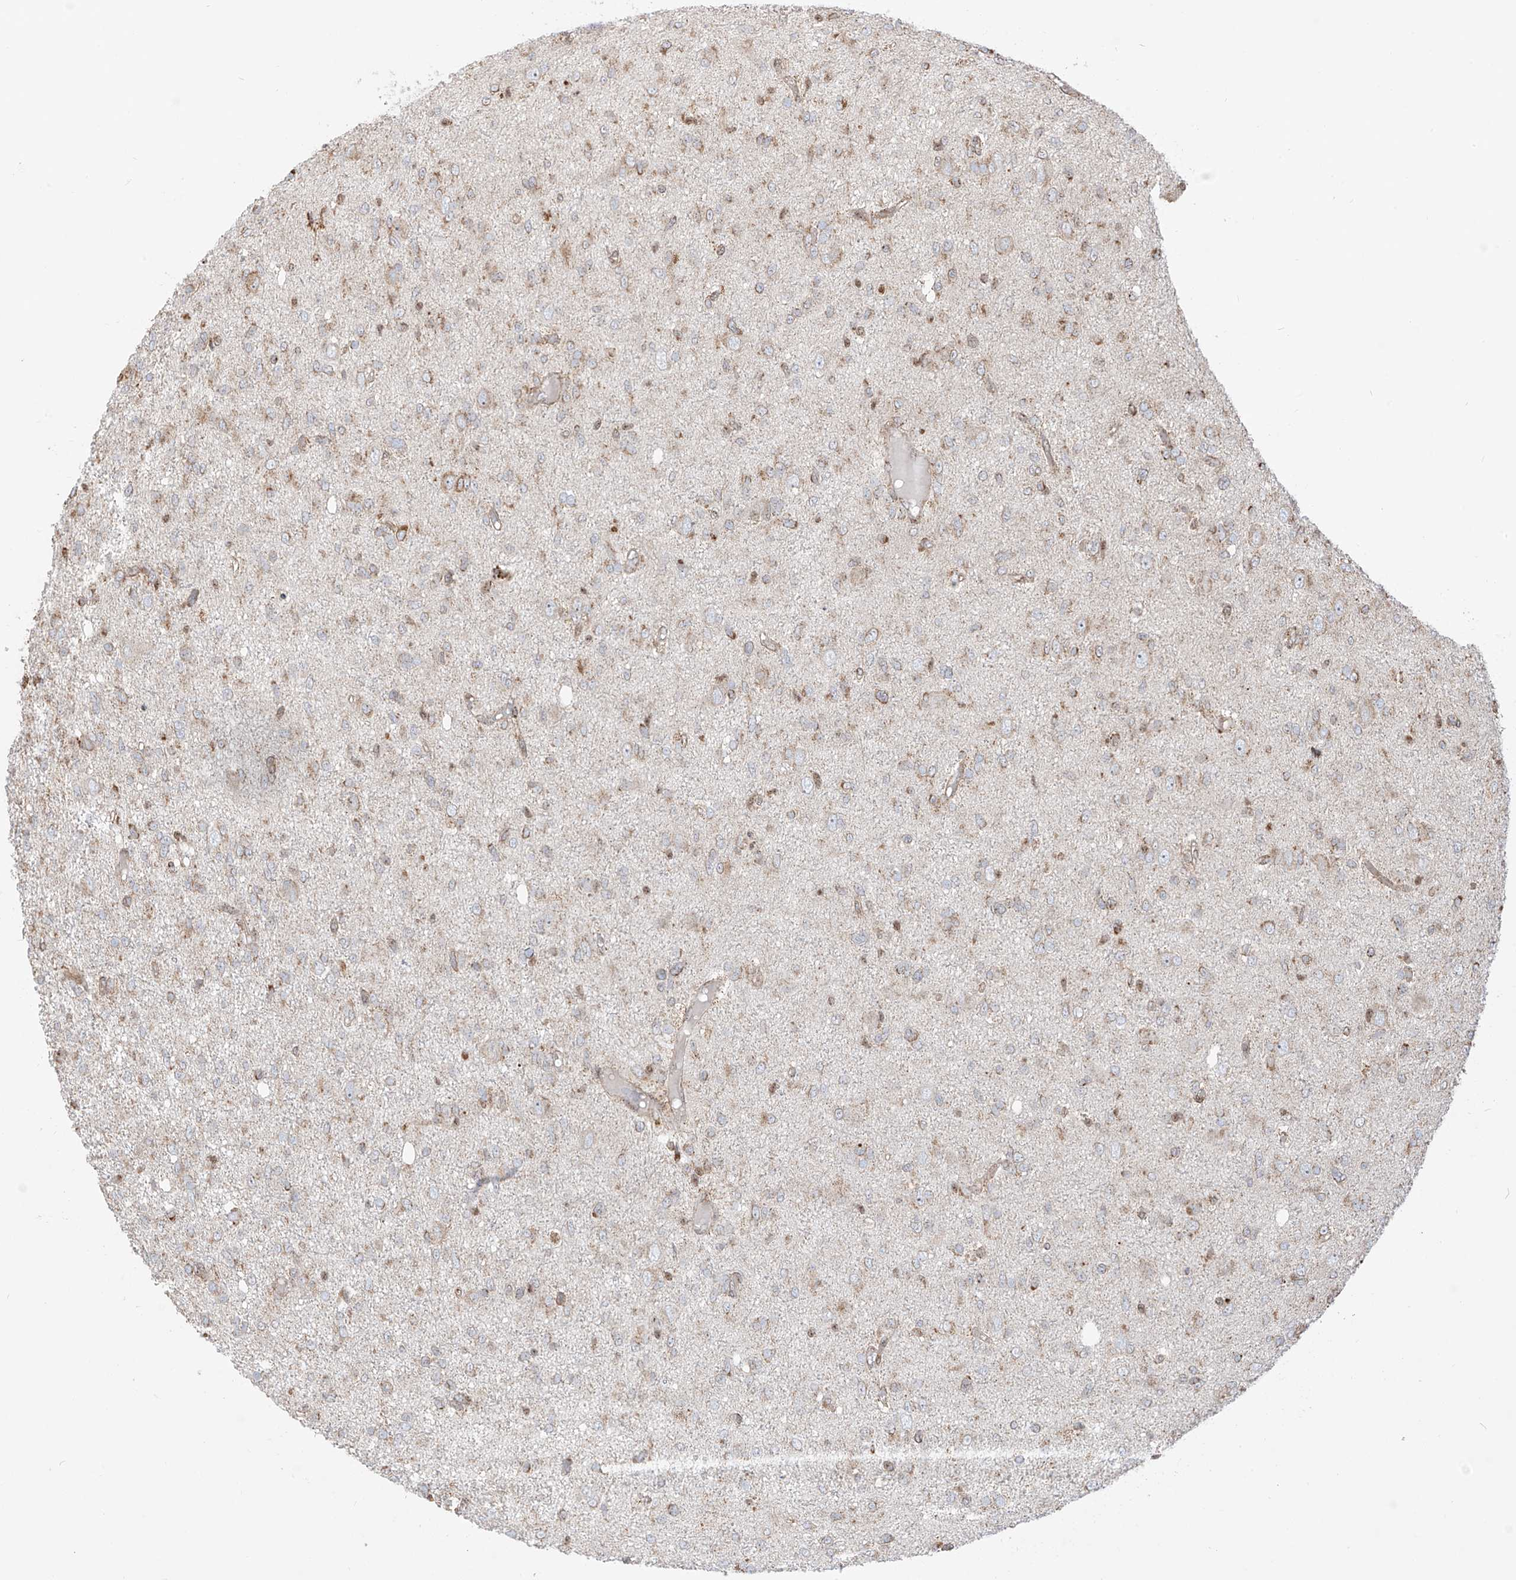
{"staining": {"intensity": "moderate", "quantity": "<25%", "location": "cytoplasmic/membranous"}, "tissue": "glioma", "cell_type": "Tumor cells", "image_type": "cancer", "snomed": [{"axis": "morphology", "description": "Glioma, malignant, High grade"}, {"axis": "topography", "description": "Brain"}], "caption": "Tumor cells demonstrate low levels of moderate cytoplasmic/membranous positivity in about <25% of cells in malignant glioma (high-grade).", "gene": "ZBTB8A", "patient": {"sex": "female", "age": 59}}